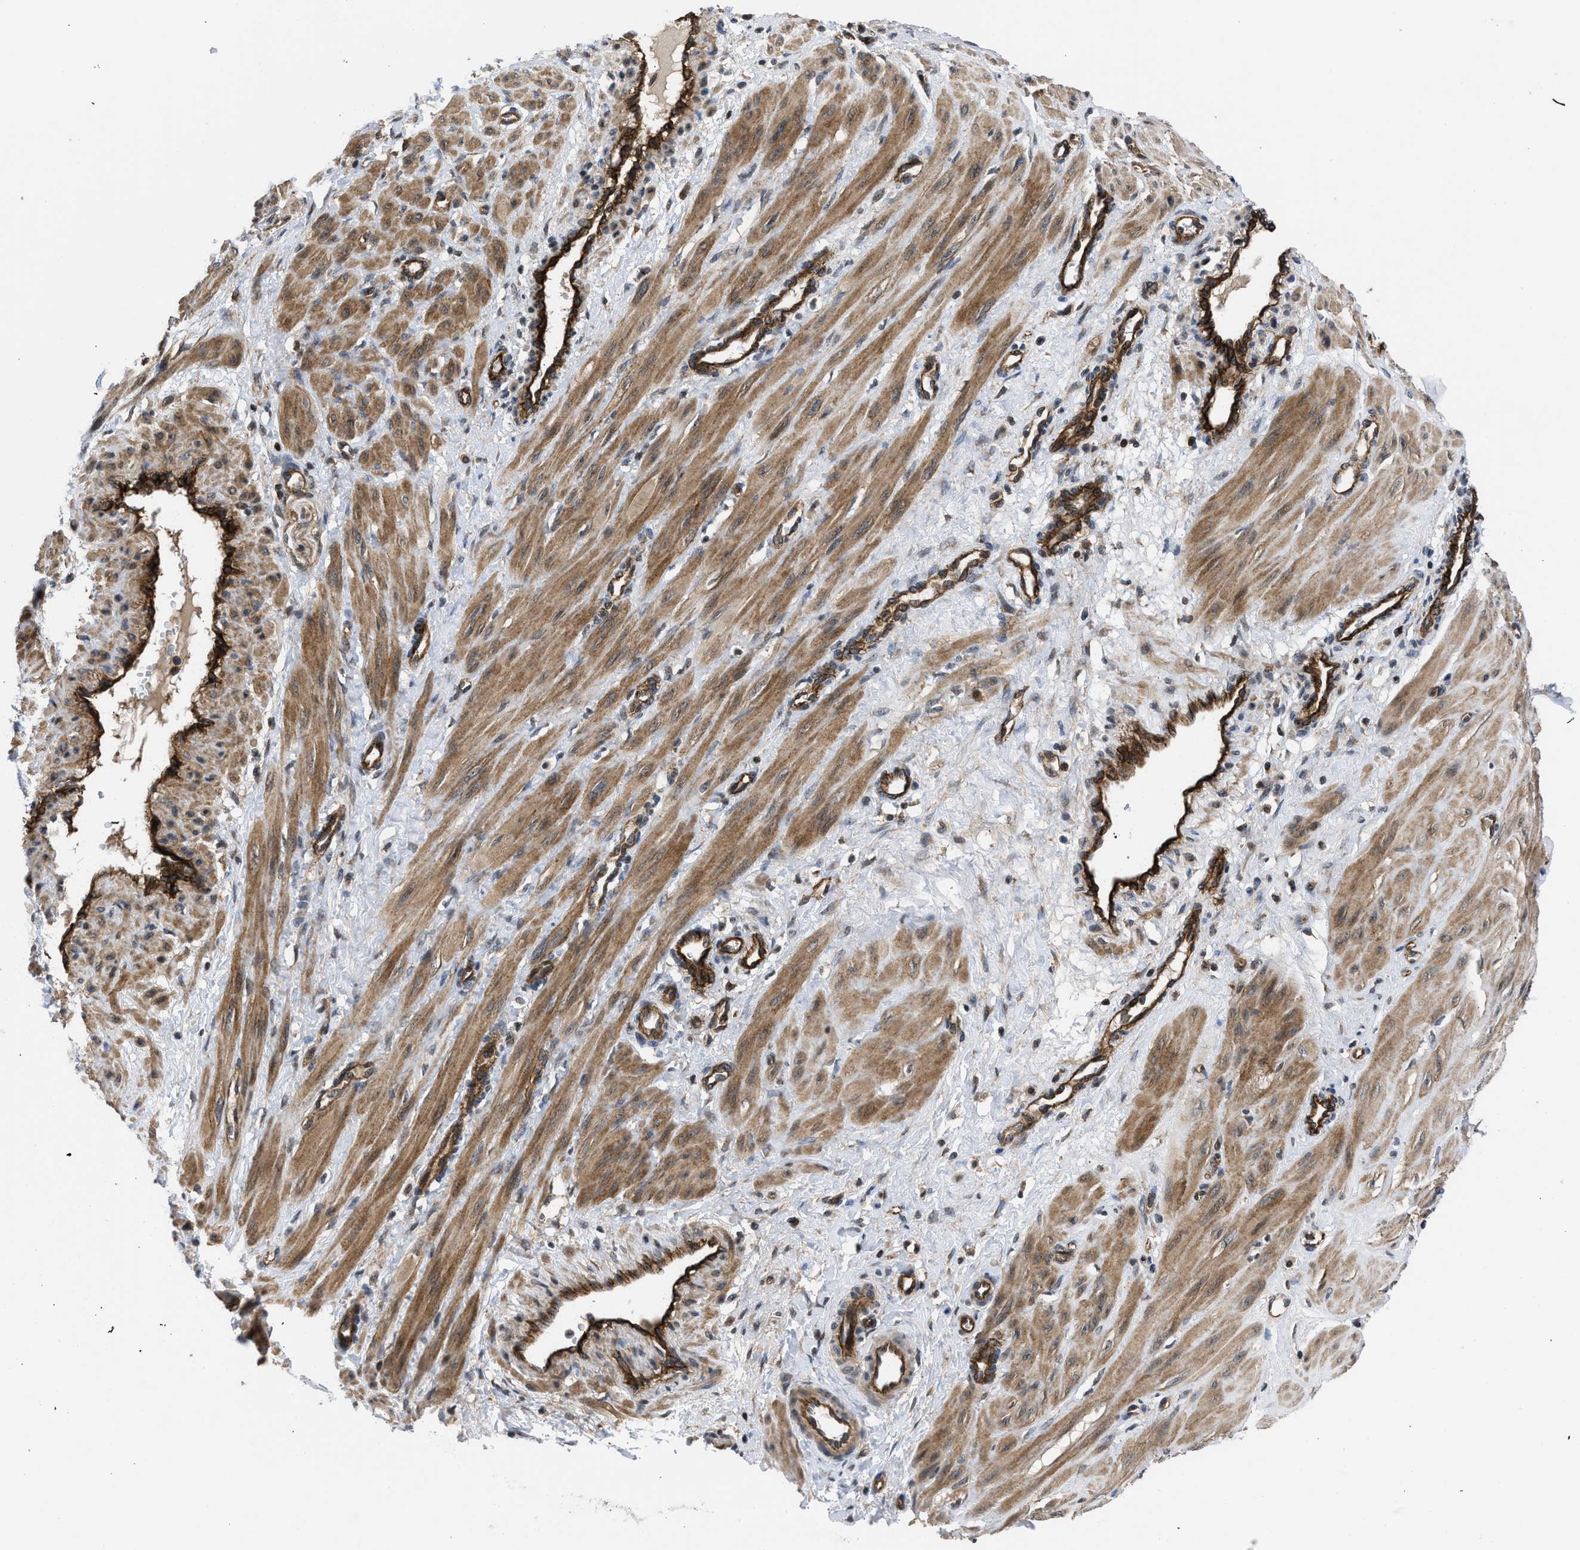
{"staining": {"intensity": "moderate", "quantity": ">75%", "location": "cytoplasmic/membranous"}, "tissue": "smooth muscle", "cell_type": "Smooth muscle cells", "image_type": "normal", "snomed": [{"axis": "morphology", "description": "Normal tissue, NOS"}, {"axis": "topography", "description": "Endometrium"}], "caption": "Protein staining of normal smooth muscle displays moderate cytoplasmic/membranous staining in approximately >75% of smooth muscle cells. (DAB = brown stain, brightfield microscopy at high magnification).", "gene": "GPATCH2L", "patient": {"sex": "female", "age": 33}}